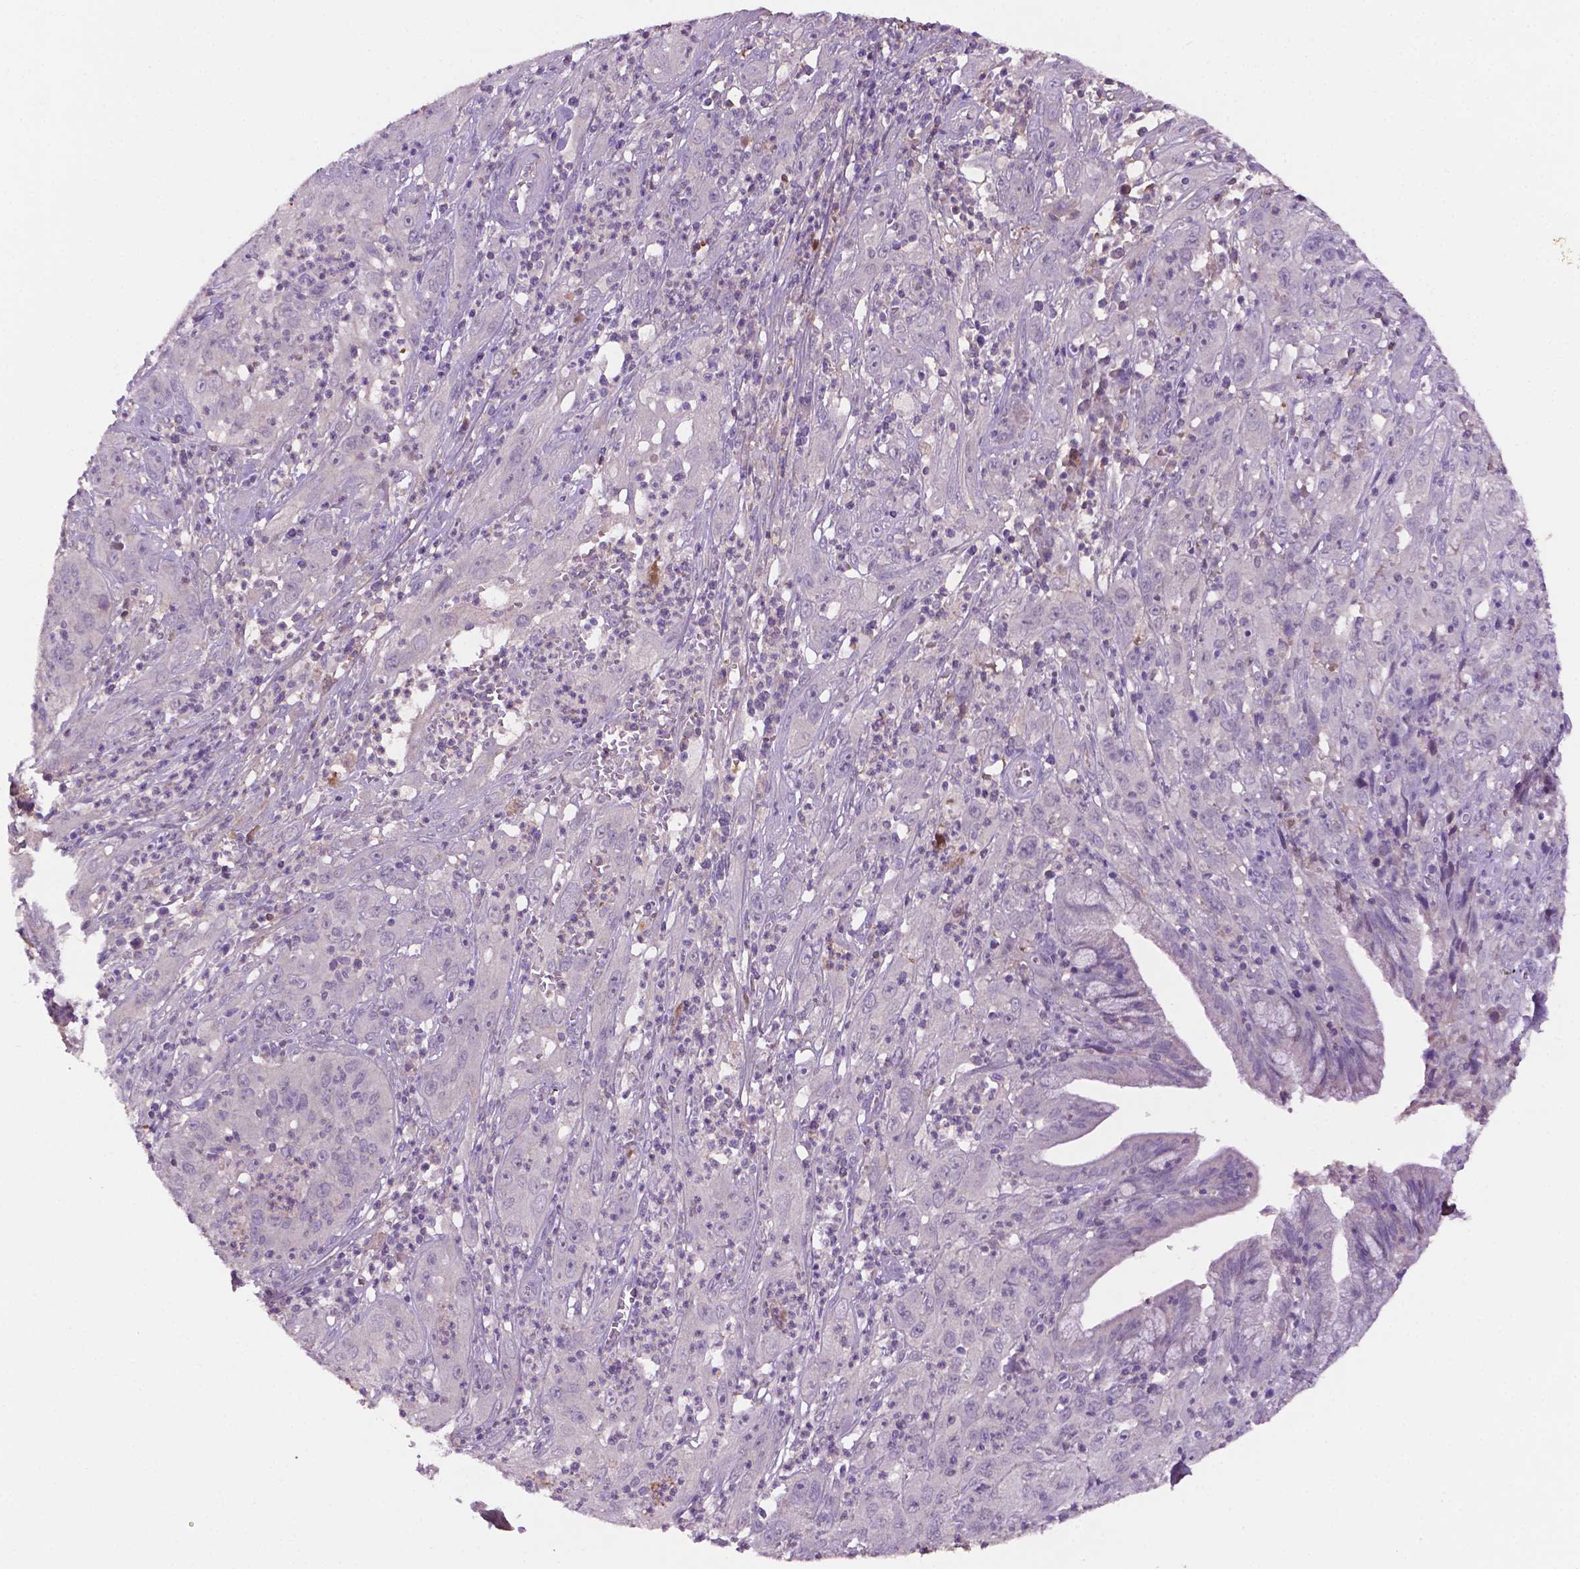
{"staining": {"intensity": "negative", "quantity": "none", "location": "none"}, "tissue": "cervical cancer", "cell_type": "Tumor cells", "image_type": "cancer", "snomed": [{"axis": "morphology", "description": "Squamous cell carcinoma, NOS"}, {"axis": "topography", "description": "Cervix"}], "caption": "Cervical cancer (squamous cell carcinoma) stained for a protein using immunohistochemistry (IHC) shows no expression tumor cells.", "gene": "FBLN1", "patient": {"sex": "female", "age": 32}}